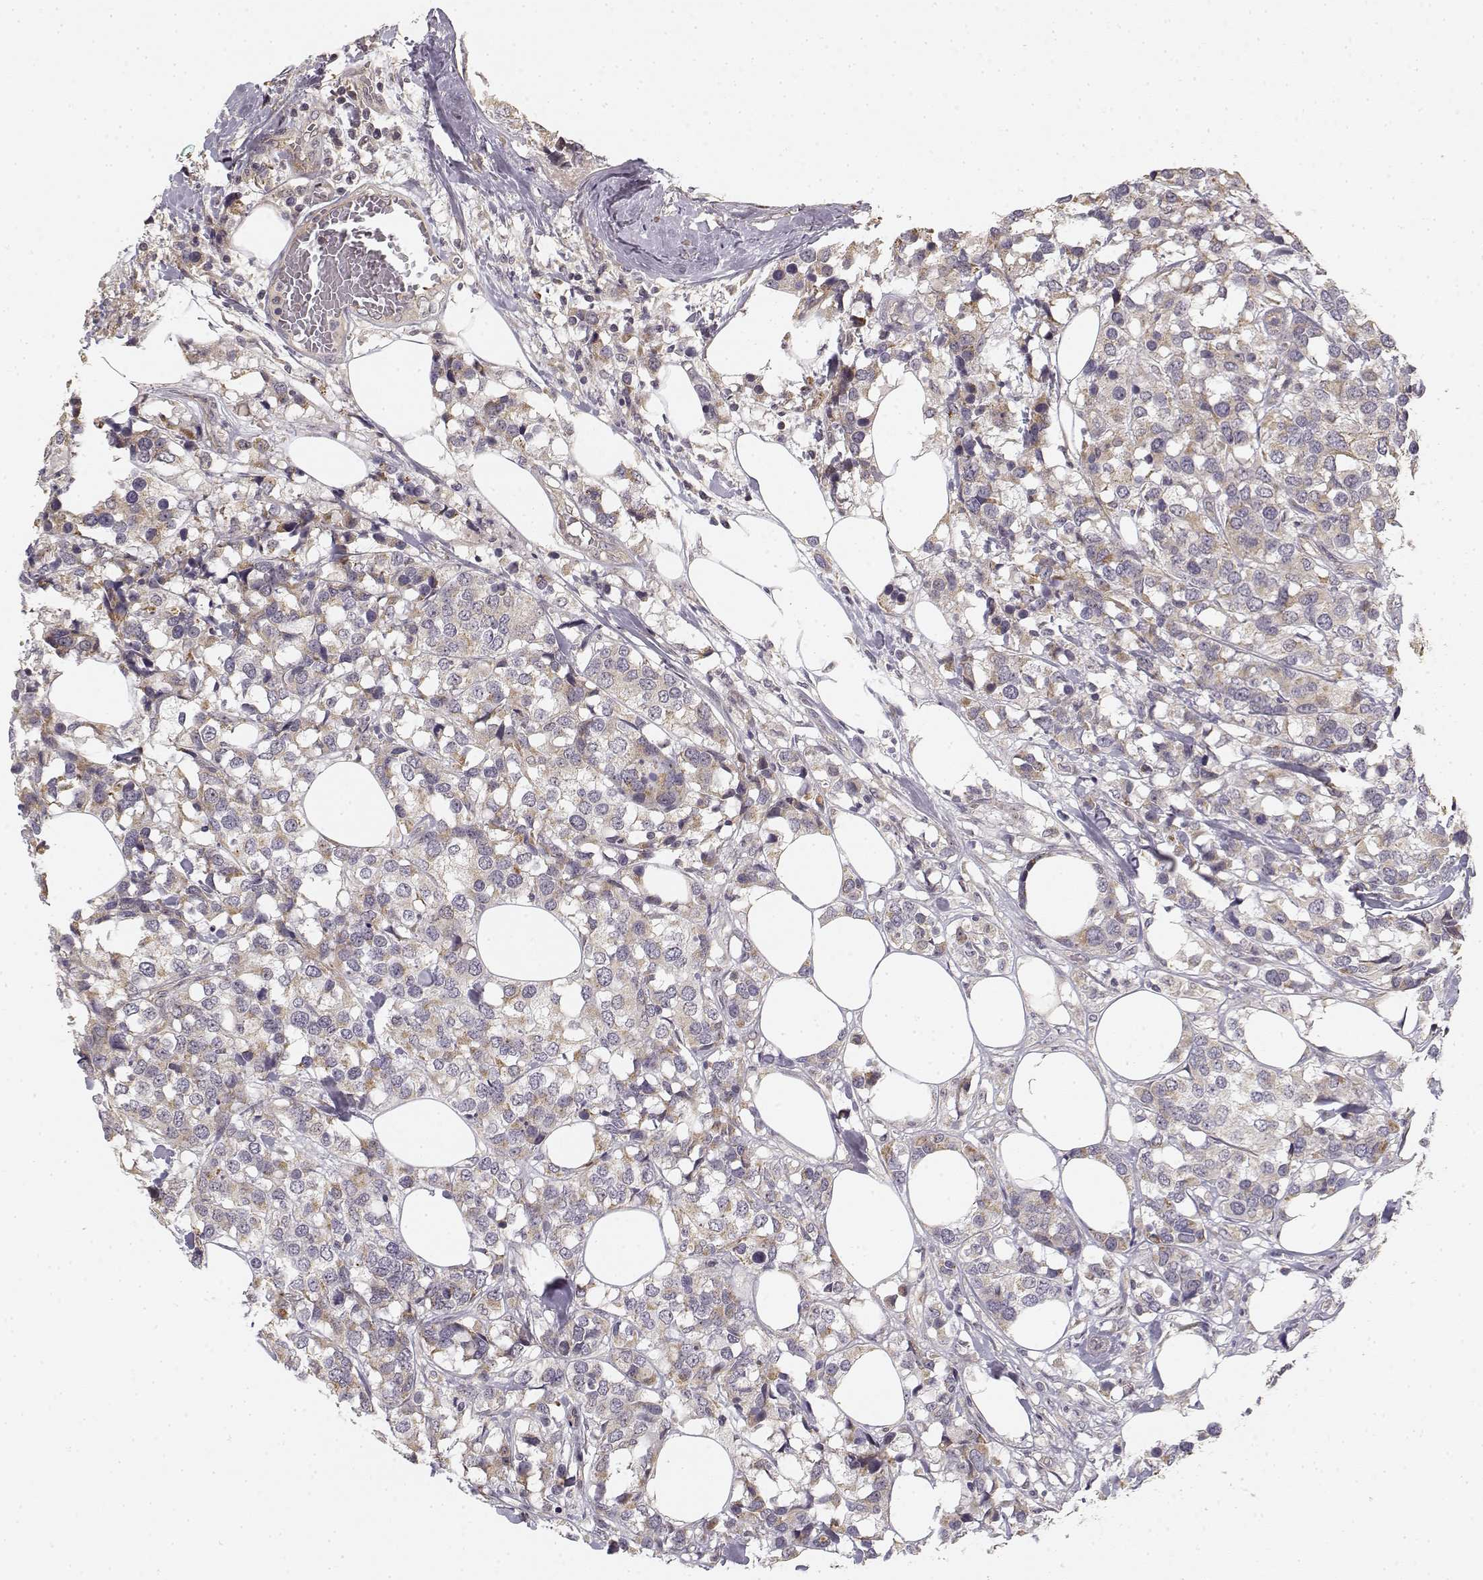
{"staining": {"intensity": "weak", "quantity": ">75%", "location": "cytoplasmic/membranous"}, "tissue": "breast cancer", "cell_type": "Tumor cells", "image_type": "cancer", "snomed": [{"axis": "morphology", "description": "Lobular carcinoma"}, {"axis": "topography", "description": "Breast"}], "caption": "A brown stain shows weak cytoplasmic/membranous expression of a protein in breast cancer (lobular carcinoma) tumor cells. (DAB = brown stain, brightfield microscopy at high magnification).", "gene": "MED12L", "patient": {"sex": "female", "age": 59}}